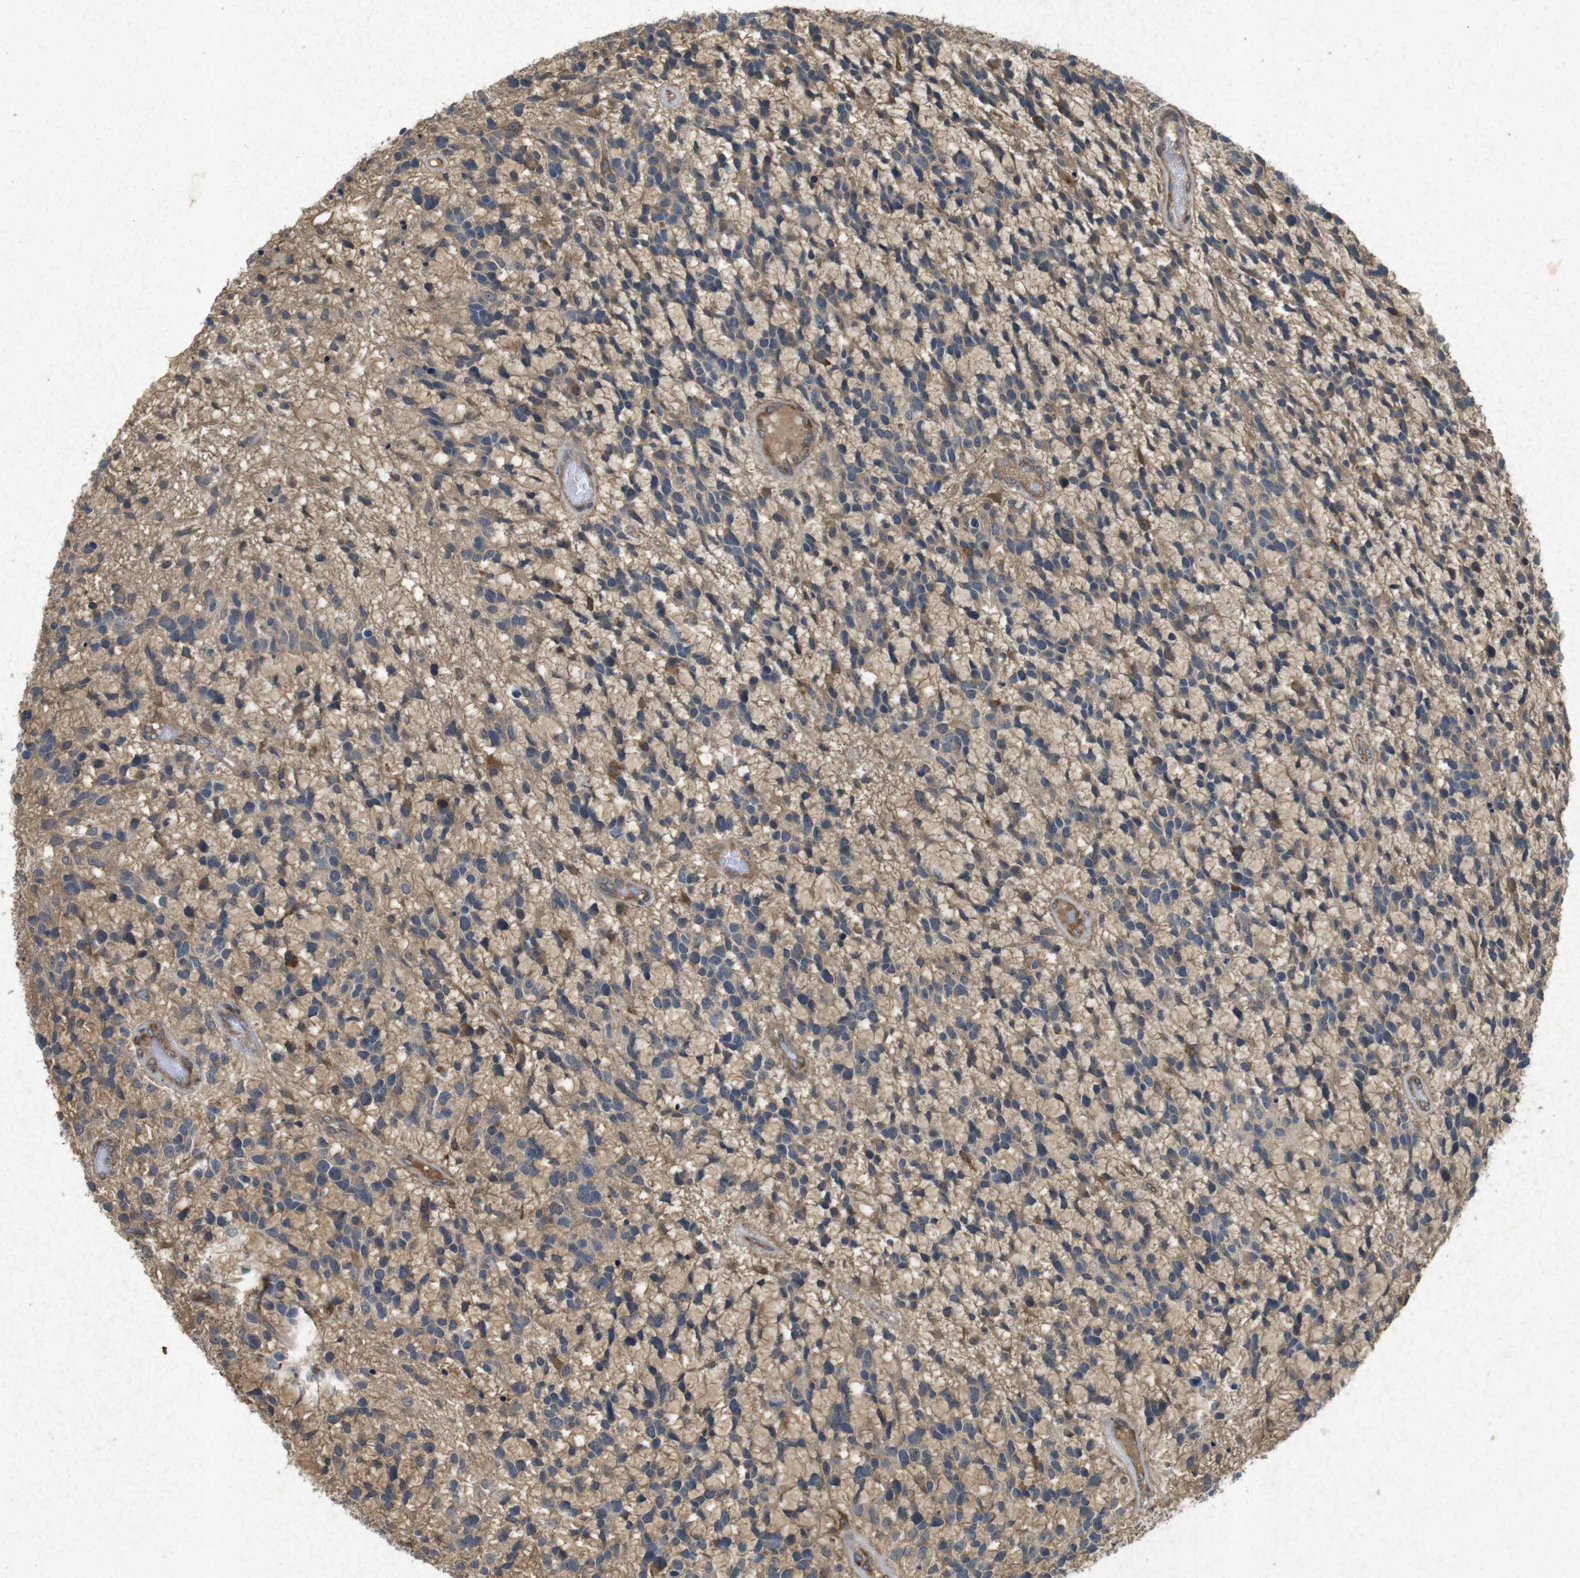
{"staining": {"intensity": "weak", "quantity": ">75%", "location": "cytoplasmic/membranous"}, "tissue": "glioma", "cell_type": "Tumor cells", "image_type": "cancer", "snomed": [{"axis": "morphology", "description": "Glioma, malignant, High grade"}, {"axis": "topography", "description": "Brain"}], "caption": "Immunohistochemical staining of human malignant glioma (high-grade) reveals weak cytoplasmic/membranous protein positivity in about >75% of tumor cells.", "gene": "FLCN", "patient": {"sex": "female", "age": 58}}